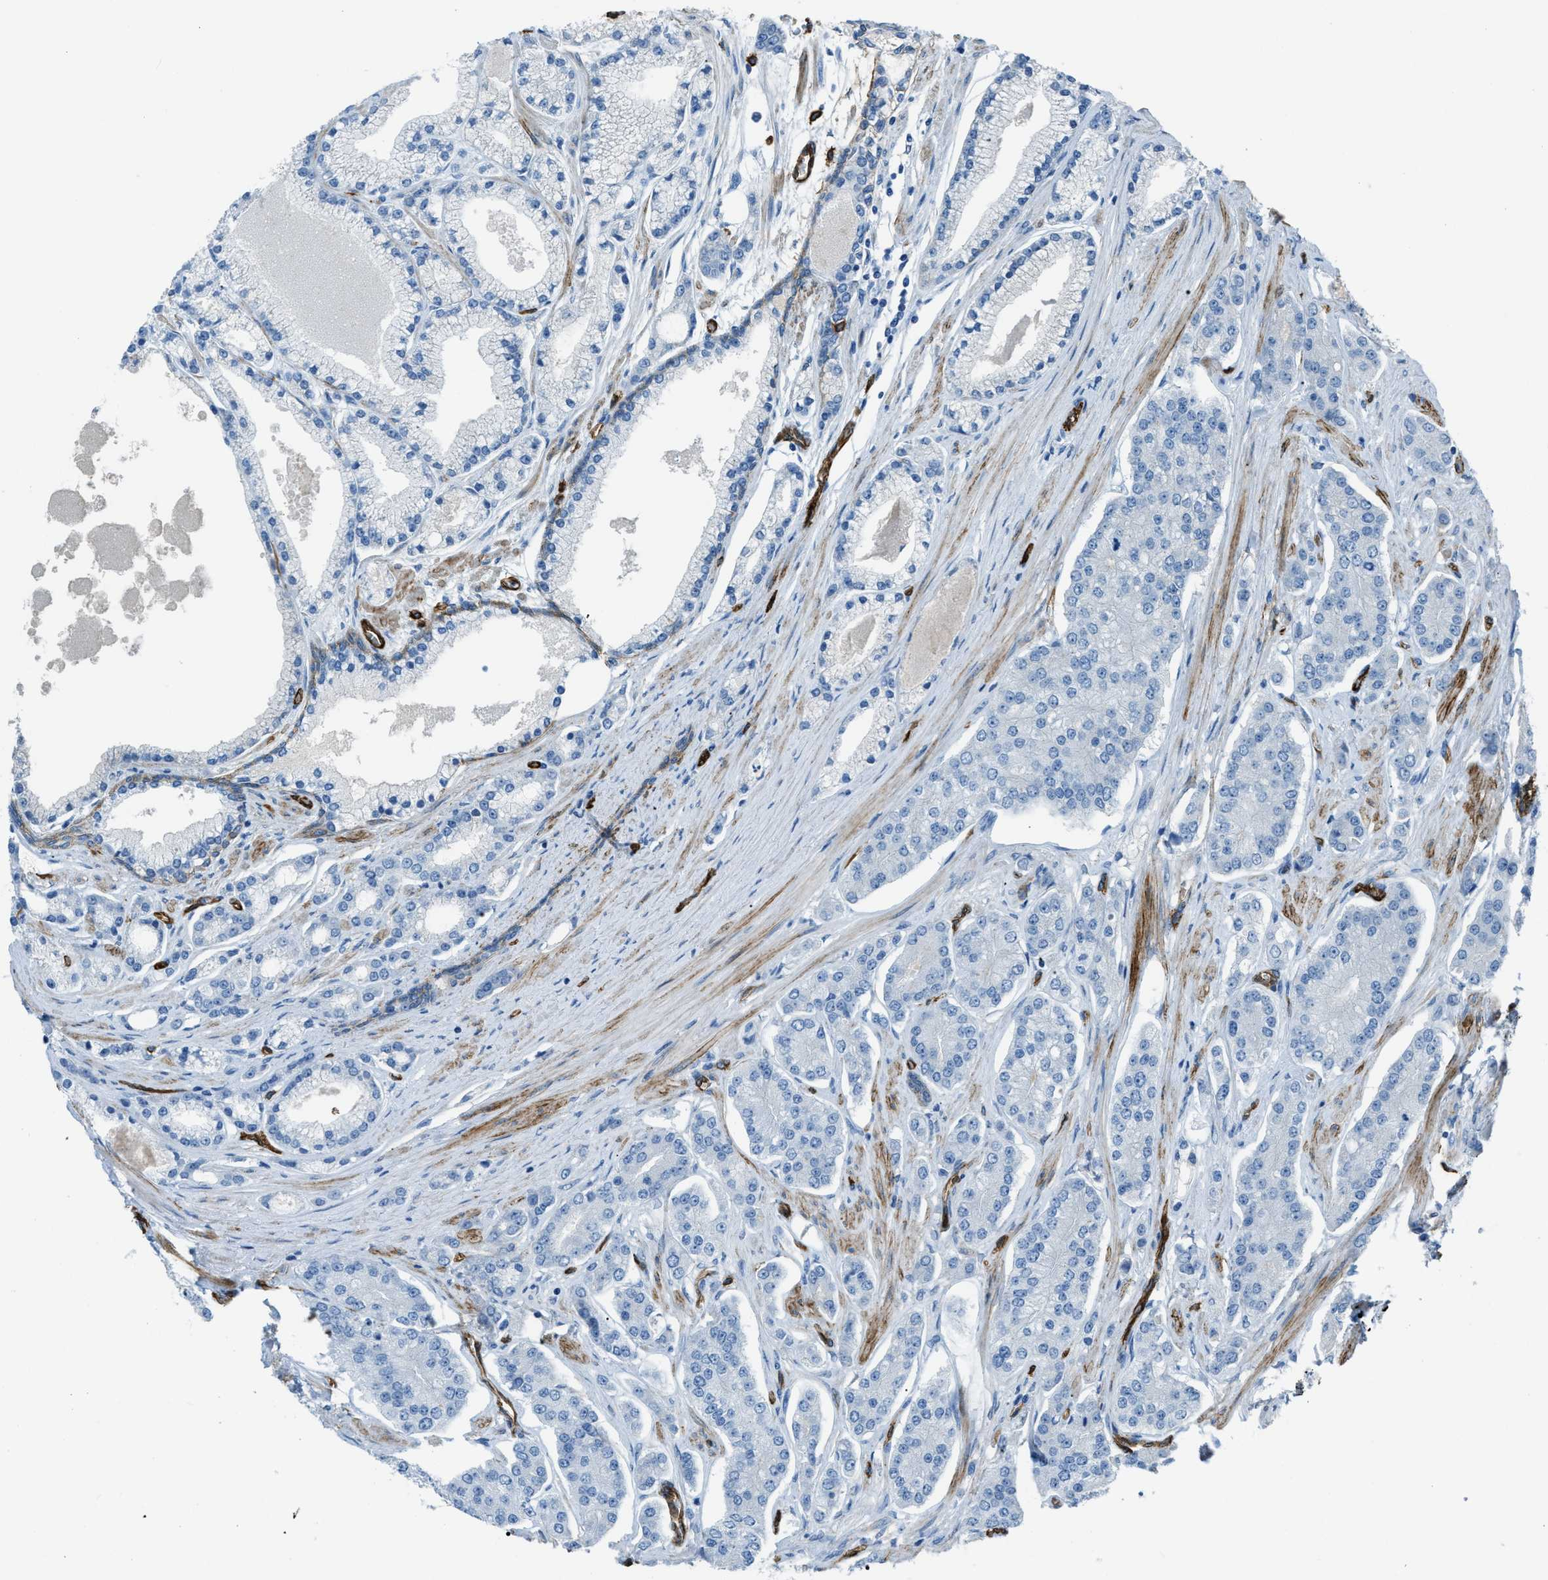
{"staining": {"intensity": "negative", "quantity": "none", "location": "none"}, "tissue": "prostate cancer", "cell_type": "Tumor cells", "image_type": "cancer", "snomed": [{"axis": "morphology", "description": "Adenocarcinoma, High grade"}, {"axis": "topography", "description": "Prostate"}], "caption": "The immunohistochemistry (IHC) micrograph has no significant expression in tumor cells of prostate cancer tissue.", "gene": "SLC22A15", "patient": {"sex": "male", "age": 71}}